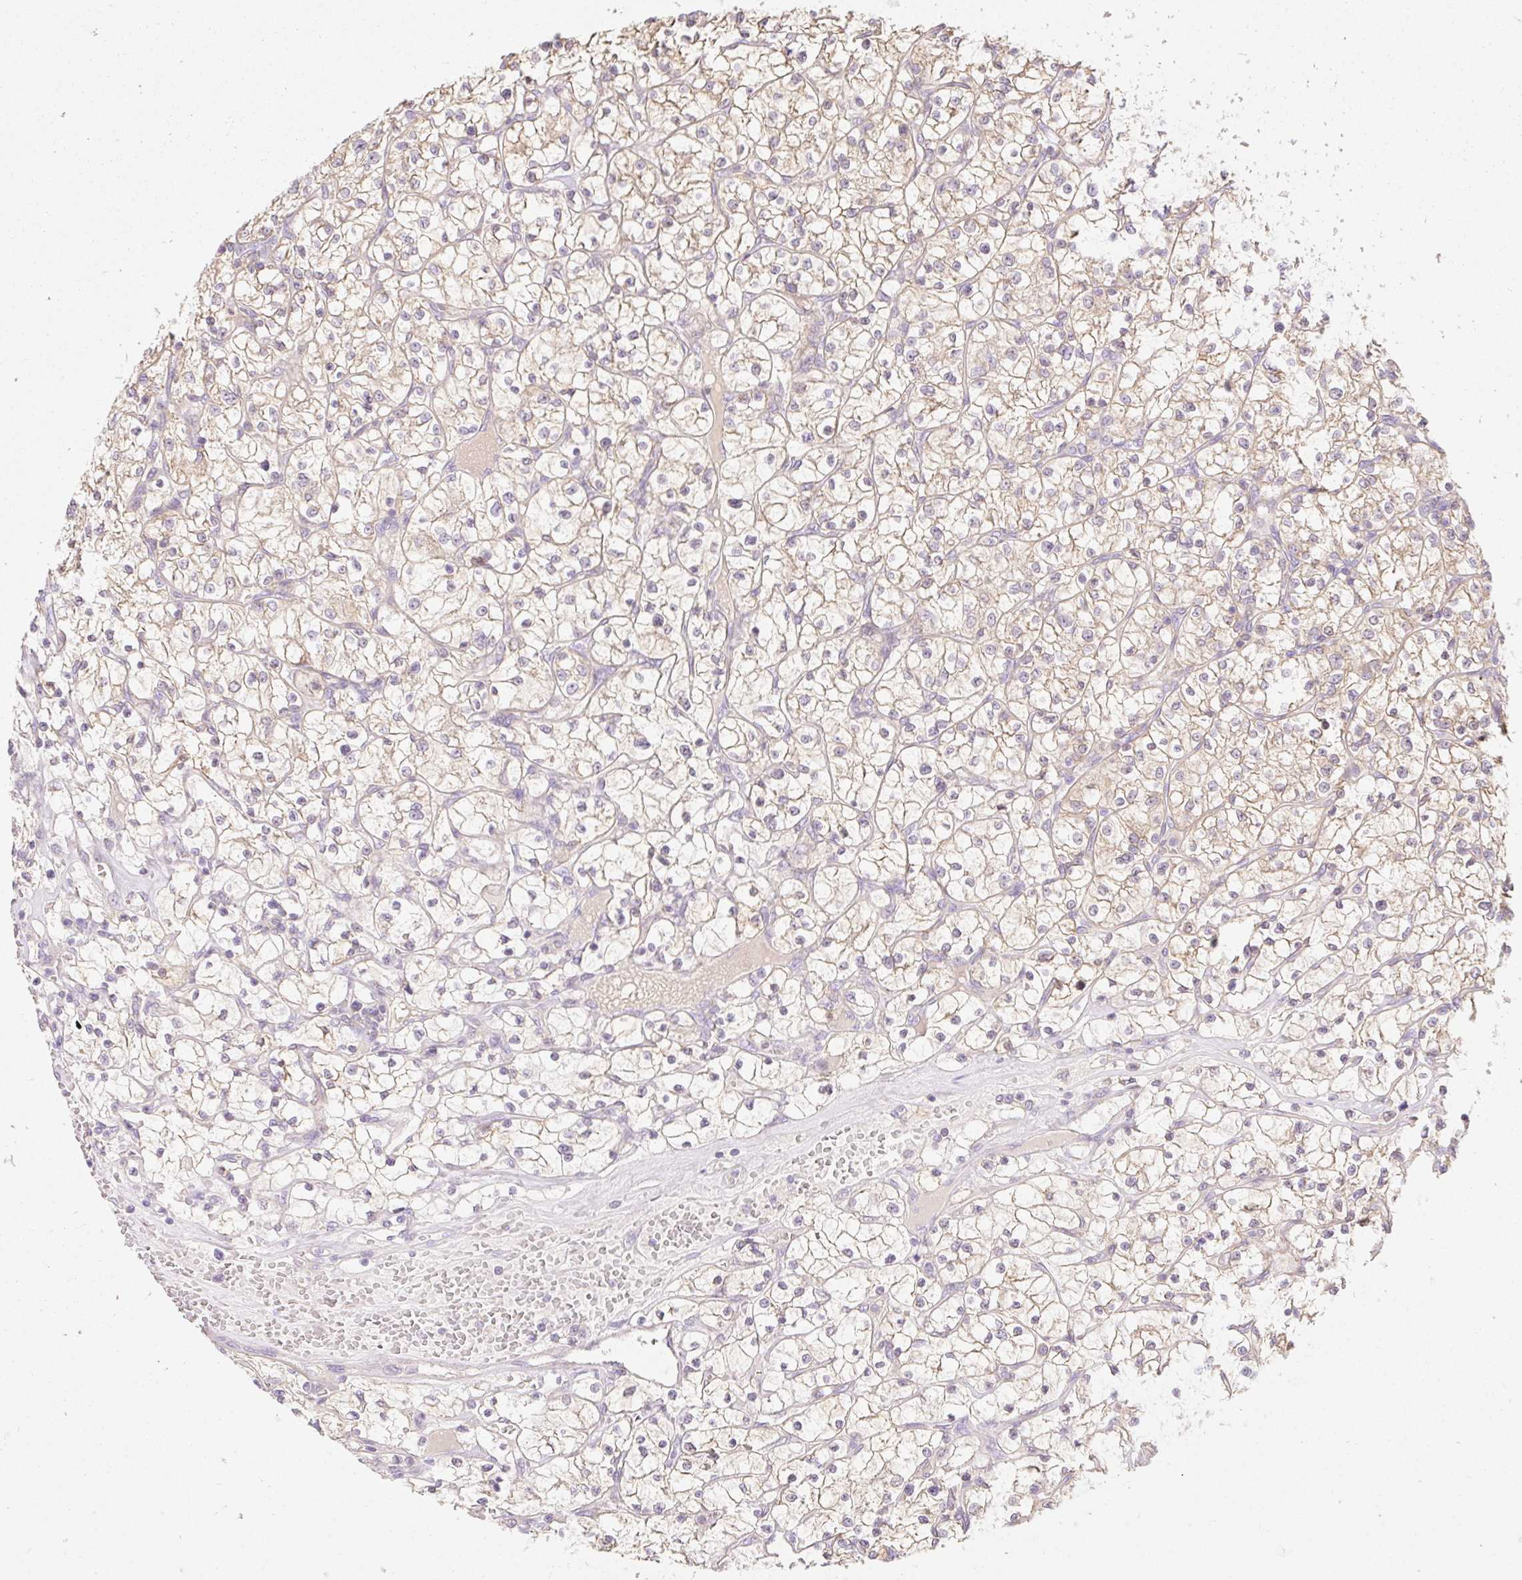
{"staining": {"intensity": "weak", "quantity": ">75%", "location": "cytoplasmic/membranous"}, "tissue": "renal cancer", "cell_type": "Tumor cells", "image_type": "cancer", "snomed": [{"axis": "morphology", "description": "Adenocarcinoma, NOS"}, {"axis": "topography", "description": "Kidney"}], "caption": "Immunohistochemistry (IHC) photomicrograph of renal cancer (adenocarcinoma) stained for a protein (brown), which reveals low levels of weak cytoplasmic/membranous positivity in approximately >75% of tumor cells.", "gene": "DHX35", "patient": {"sex": "female", "age": 64}}